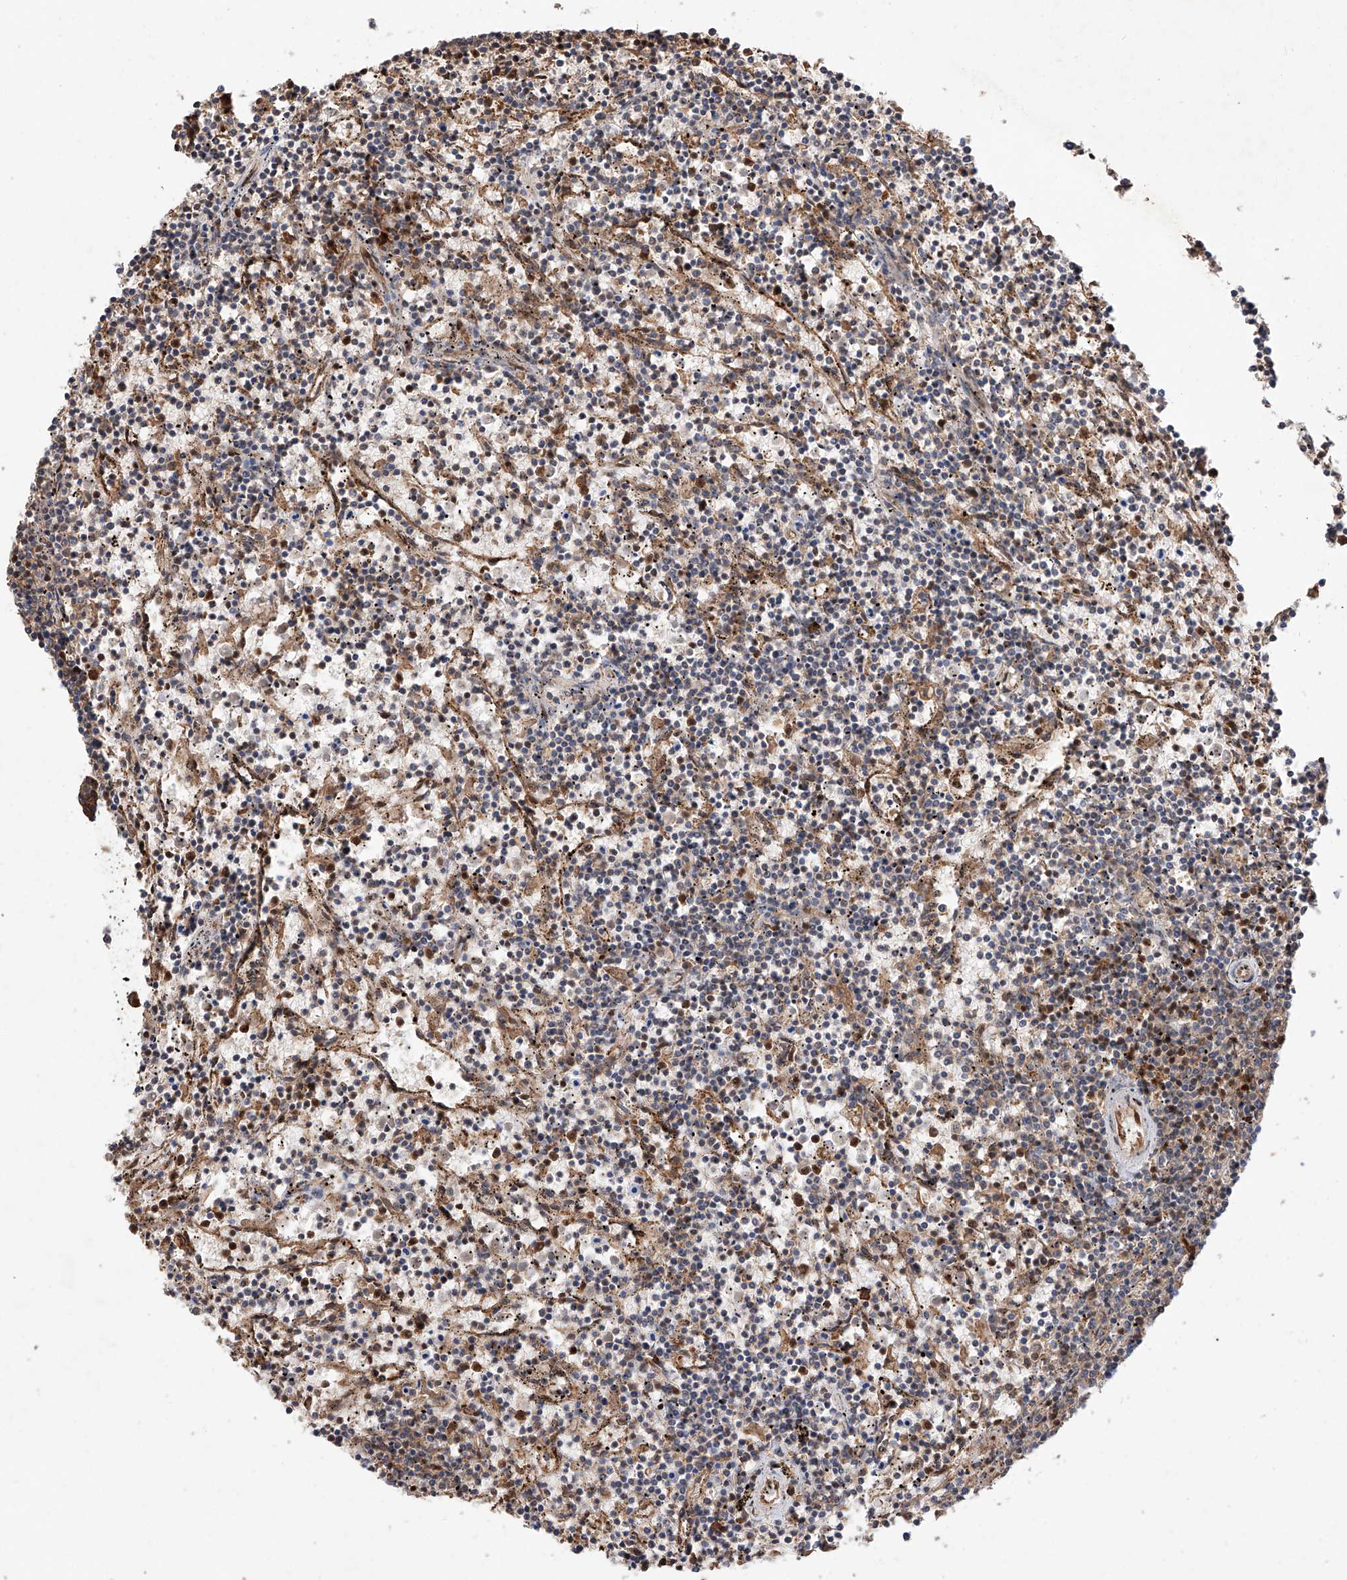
{"staining": {"intensity": "negative", "quantity": "none", "location": "none"}, "tissue": "lymphoma", "cell_type": "Tumor cells", "image_type": "cancer", "snomed": [{"axis": "morphology", "description": "Malignant lymphoma, non-Hodgkin's type, Low grade"}, {"axis": "topography", "description": "Spleen"}], "caption": "Immunohistochemistry (IHC) of human low-grade malignant lymphoma, non-Hodgkin's type shows no staining in tumor cells. (Immunohistochemistry, brightfield microscopy, high magnification).", "gene": "RILPL2", "patient": {"sex": "female", "age": 50}}